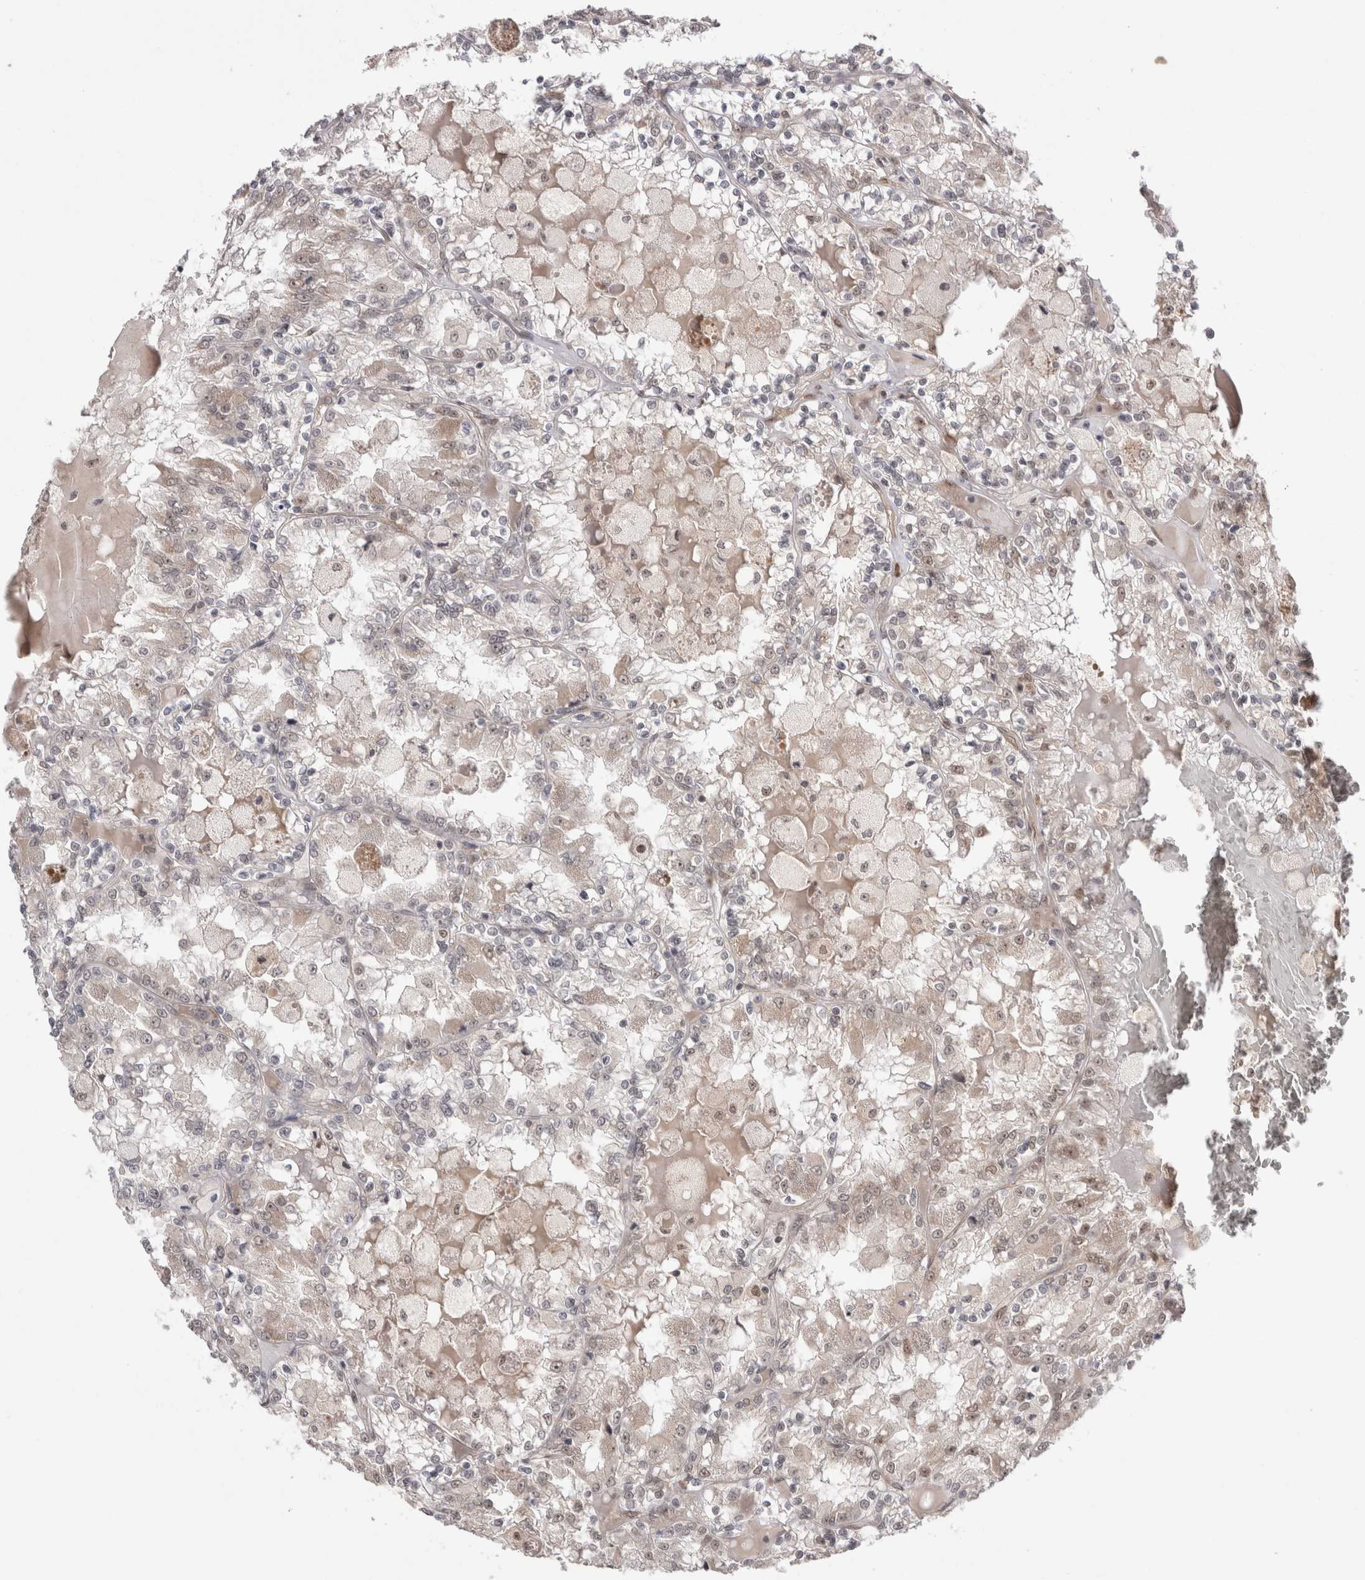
{"staining": {"intensity": "weak", "quantity": "<25%", "location": "nuclear"}, "tissue": "renal cancer", "cell_type": "Tumor cells", "image_type": "cancer", "snomed": [{"axis": "morphology", "description": "Adenocarcinoma, NOS"}, {"axis": "topography", "description": "Kidney"}], "caption": "The micrograph displays no staining of tumor cells in renal cancer (adenocarcinoma).", "gene": "EXOSC4", "patient": {"sex": "female", "age": 56}}